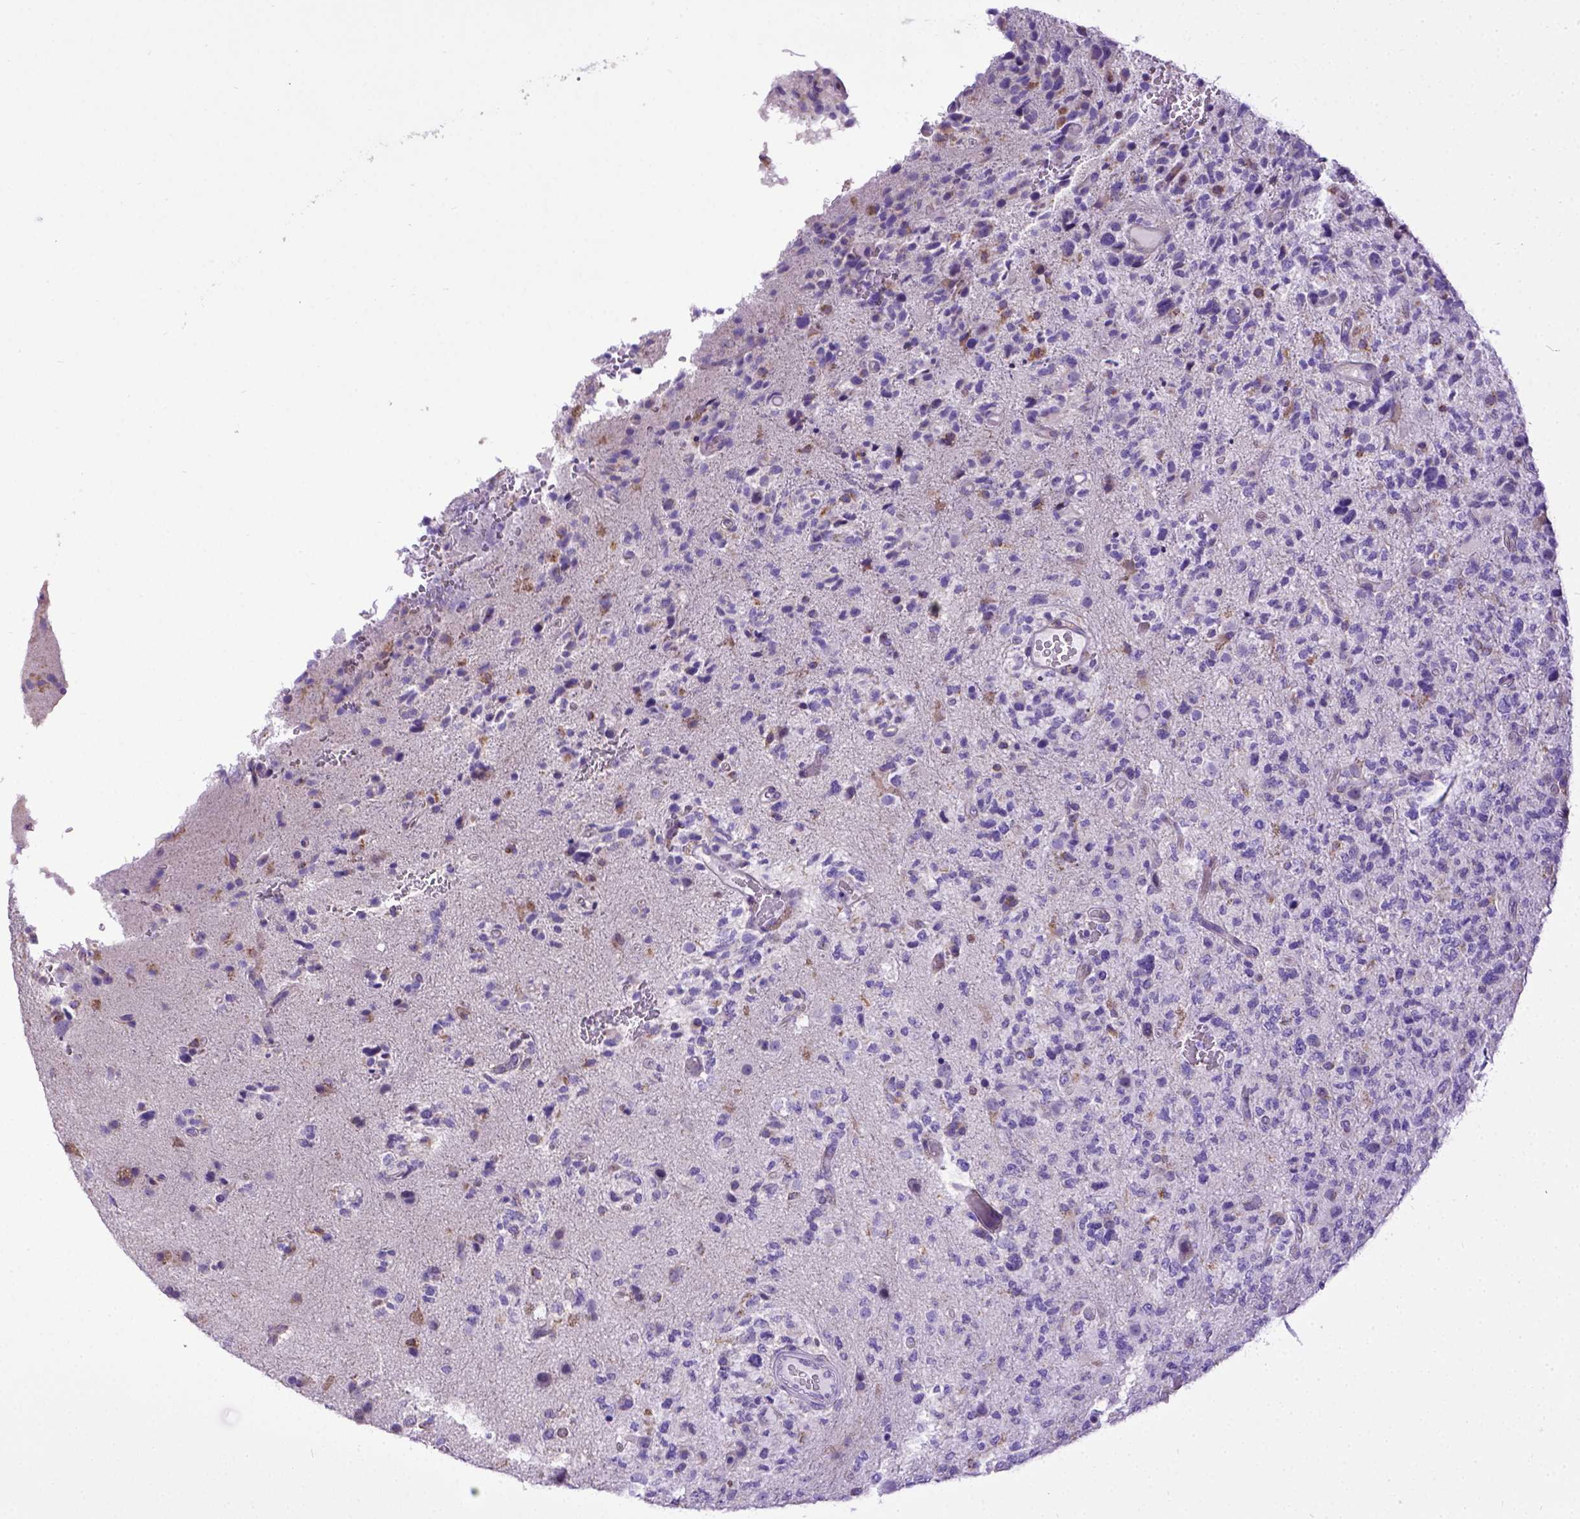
{"staining": {"intensity": "negative", "quantity": "none", "location": "none"}, "tissue": "glioma", "cell_type": "Tumor cells", "image_type": "cancer", "snomed": [{"axis": "morphology", "description": "Glioma, malignant, High grade"}, {"axis": "topography", "description": "Brain"}], "caption": "An immunohistochemistry histopathology image of glioma is shown. There is no staining in tumor cells of glioma.", "gene": "SPEF1", "patient": {"sex": "female", "age": 71}}